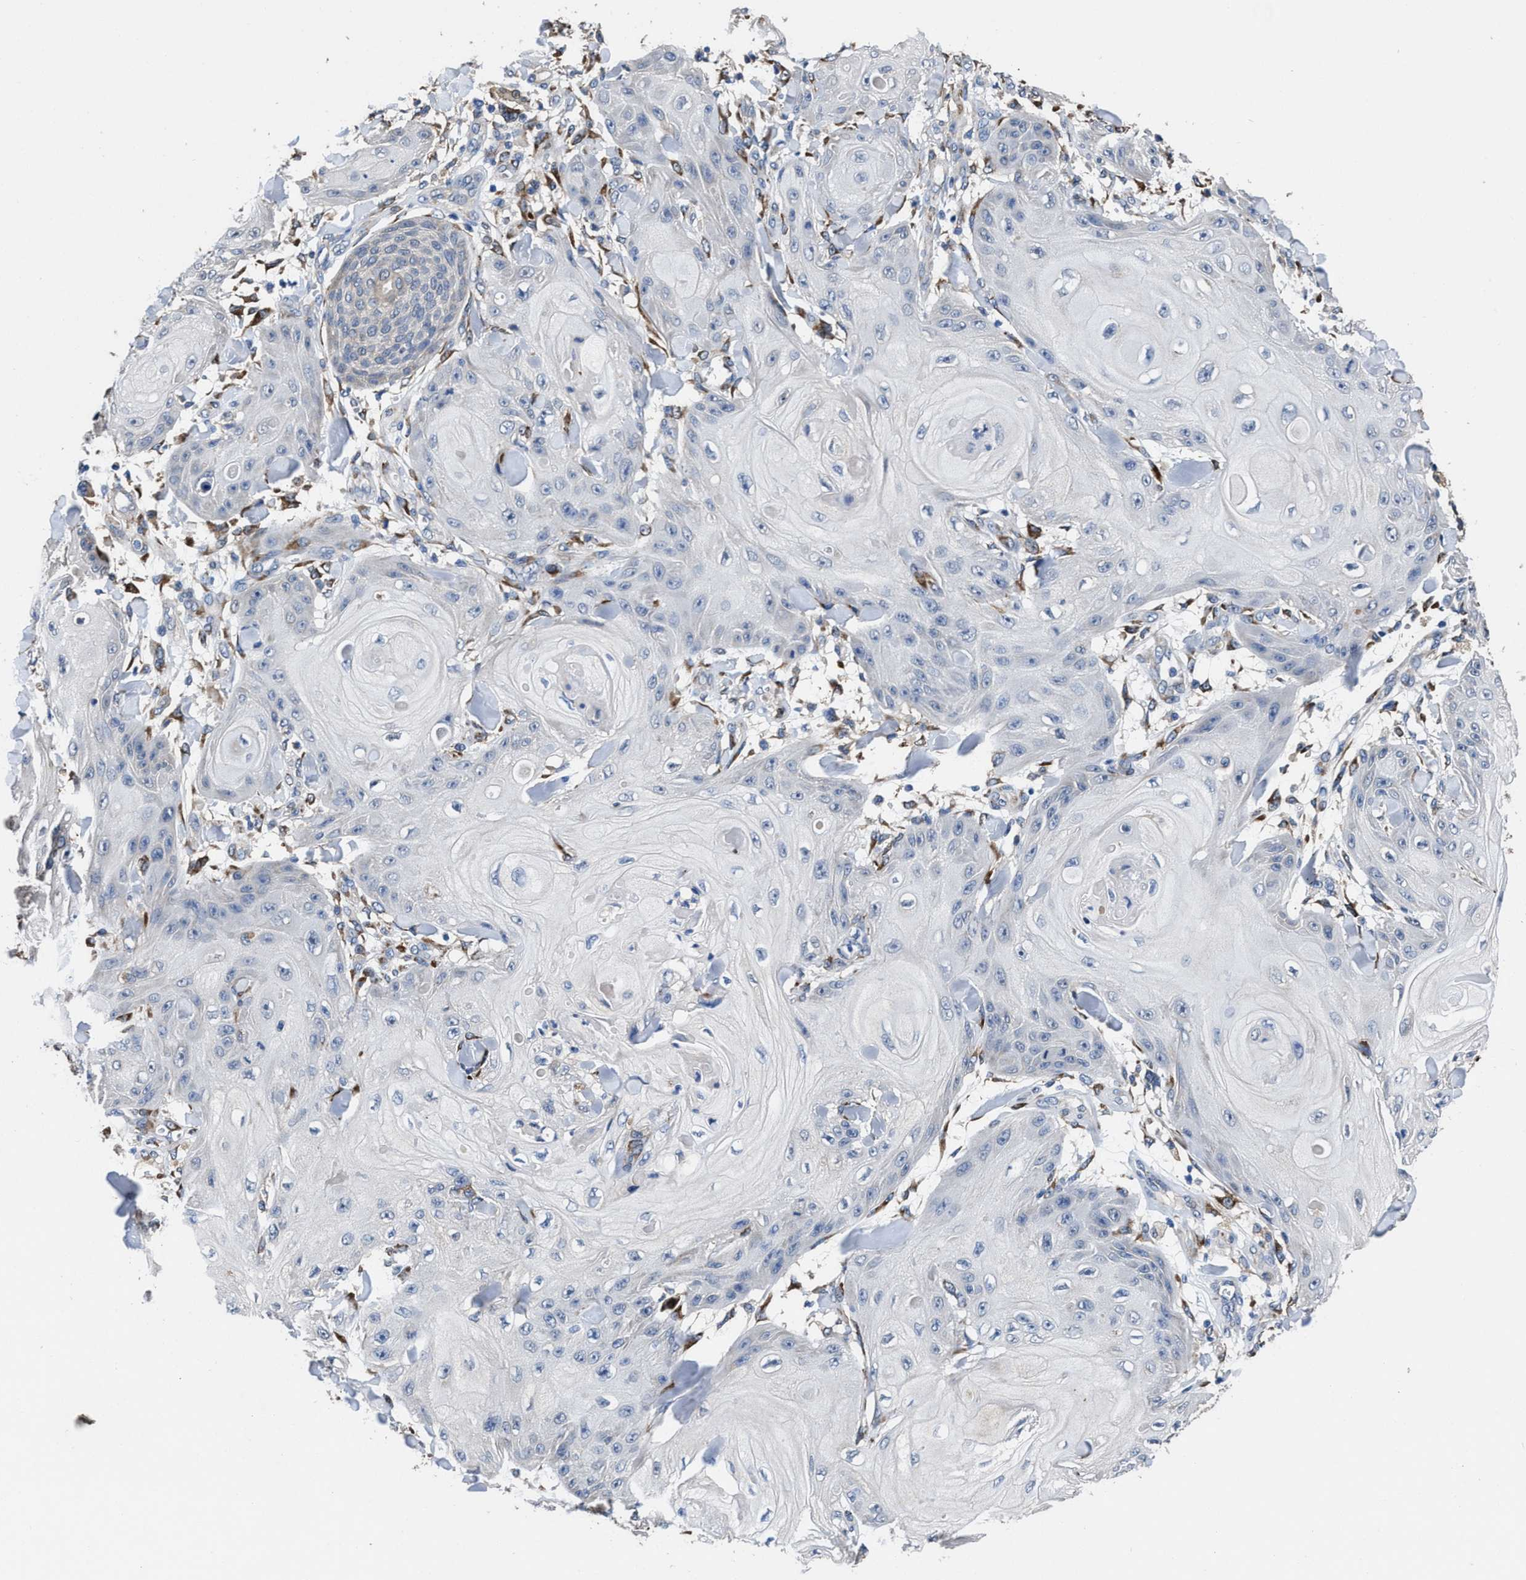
{"staining": {"intensity": "negative", "quantity": "none", "location": "none"}, "tissue": "skin cancer", "cell_type": "Tumor cells", "image_type": "cancer", "snomed": [{"axis": "morphology", "description": "Squamous cell carcinoma, NOS"}, {"axis": "topography", "description": "Skin"}], "caption": "Immunohistochemistry of human skin cancer (squamous cell carcinoma) displays no staining in tumor cells.", "gene": "IDNK", "patient": {"sex": "male", "age": 74}}